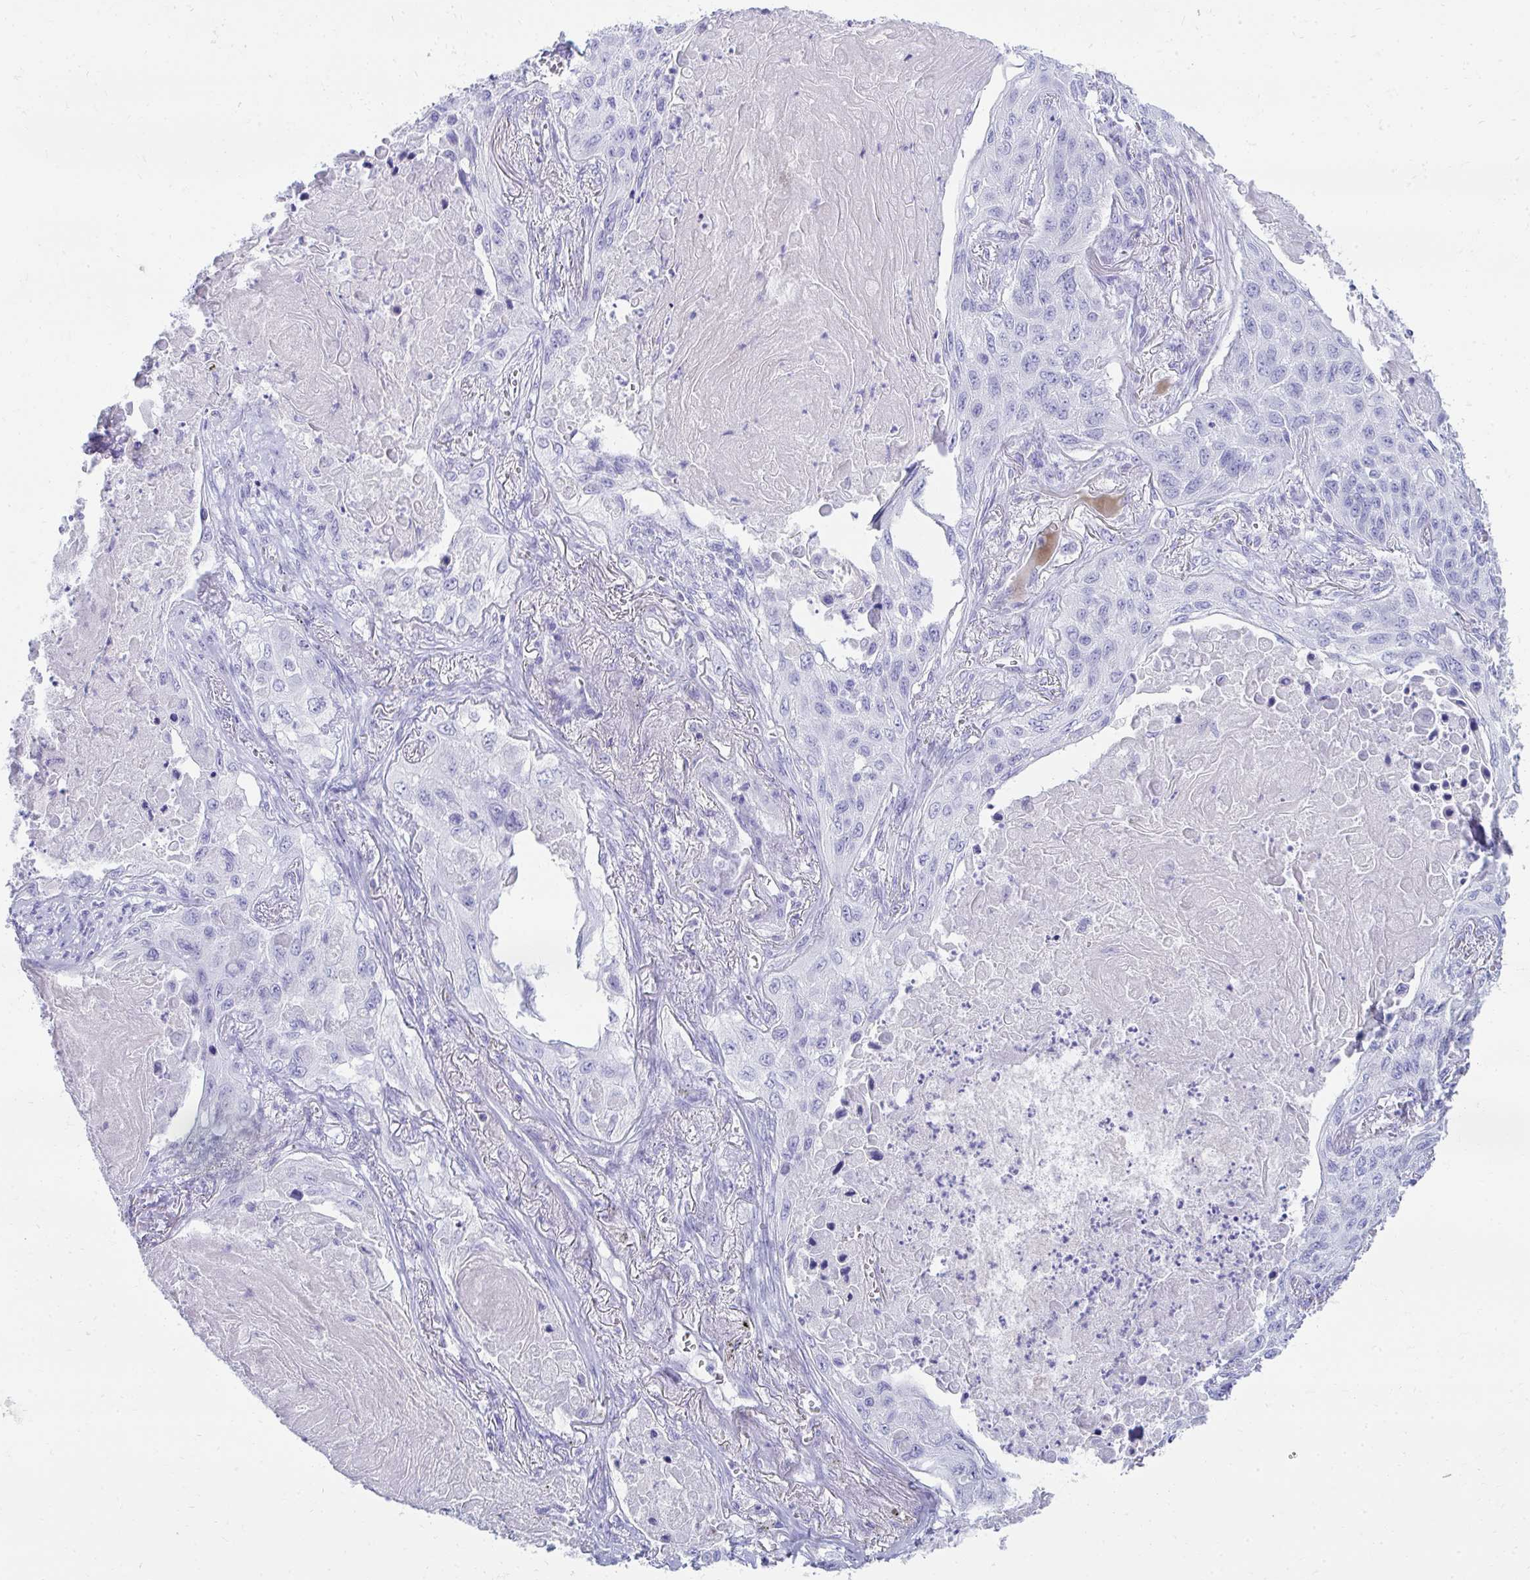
{"staining": {"intensity": "negative", "quantity": "none", "location": "none"}, "tissue": "lung cancer", "cell_type": "Tumor cells", "image_type": "cancer", "snomed": [{"axis": "morphology", "description": "Squamous cell carcinoma, NOS"}, {"axis": "topography", "description": "Lung"}], "caption": "Protein analysis of lung cancer shows no significant expression in tumor cells. (Stains: DAB (3,3'-diaminobenzidine) immunohistochemistry with hematoxylin counter stain, Microscopy: brightfield microscopy at high magnification).", "gene": "SEC14L3", "patient": {"sex": "male", "age": 75}}